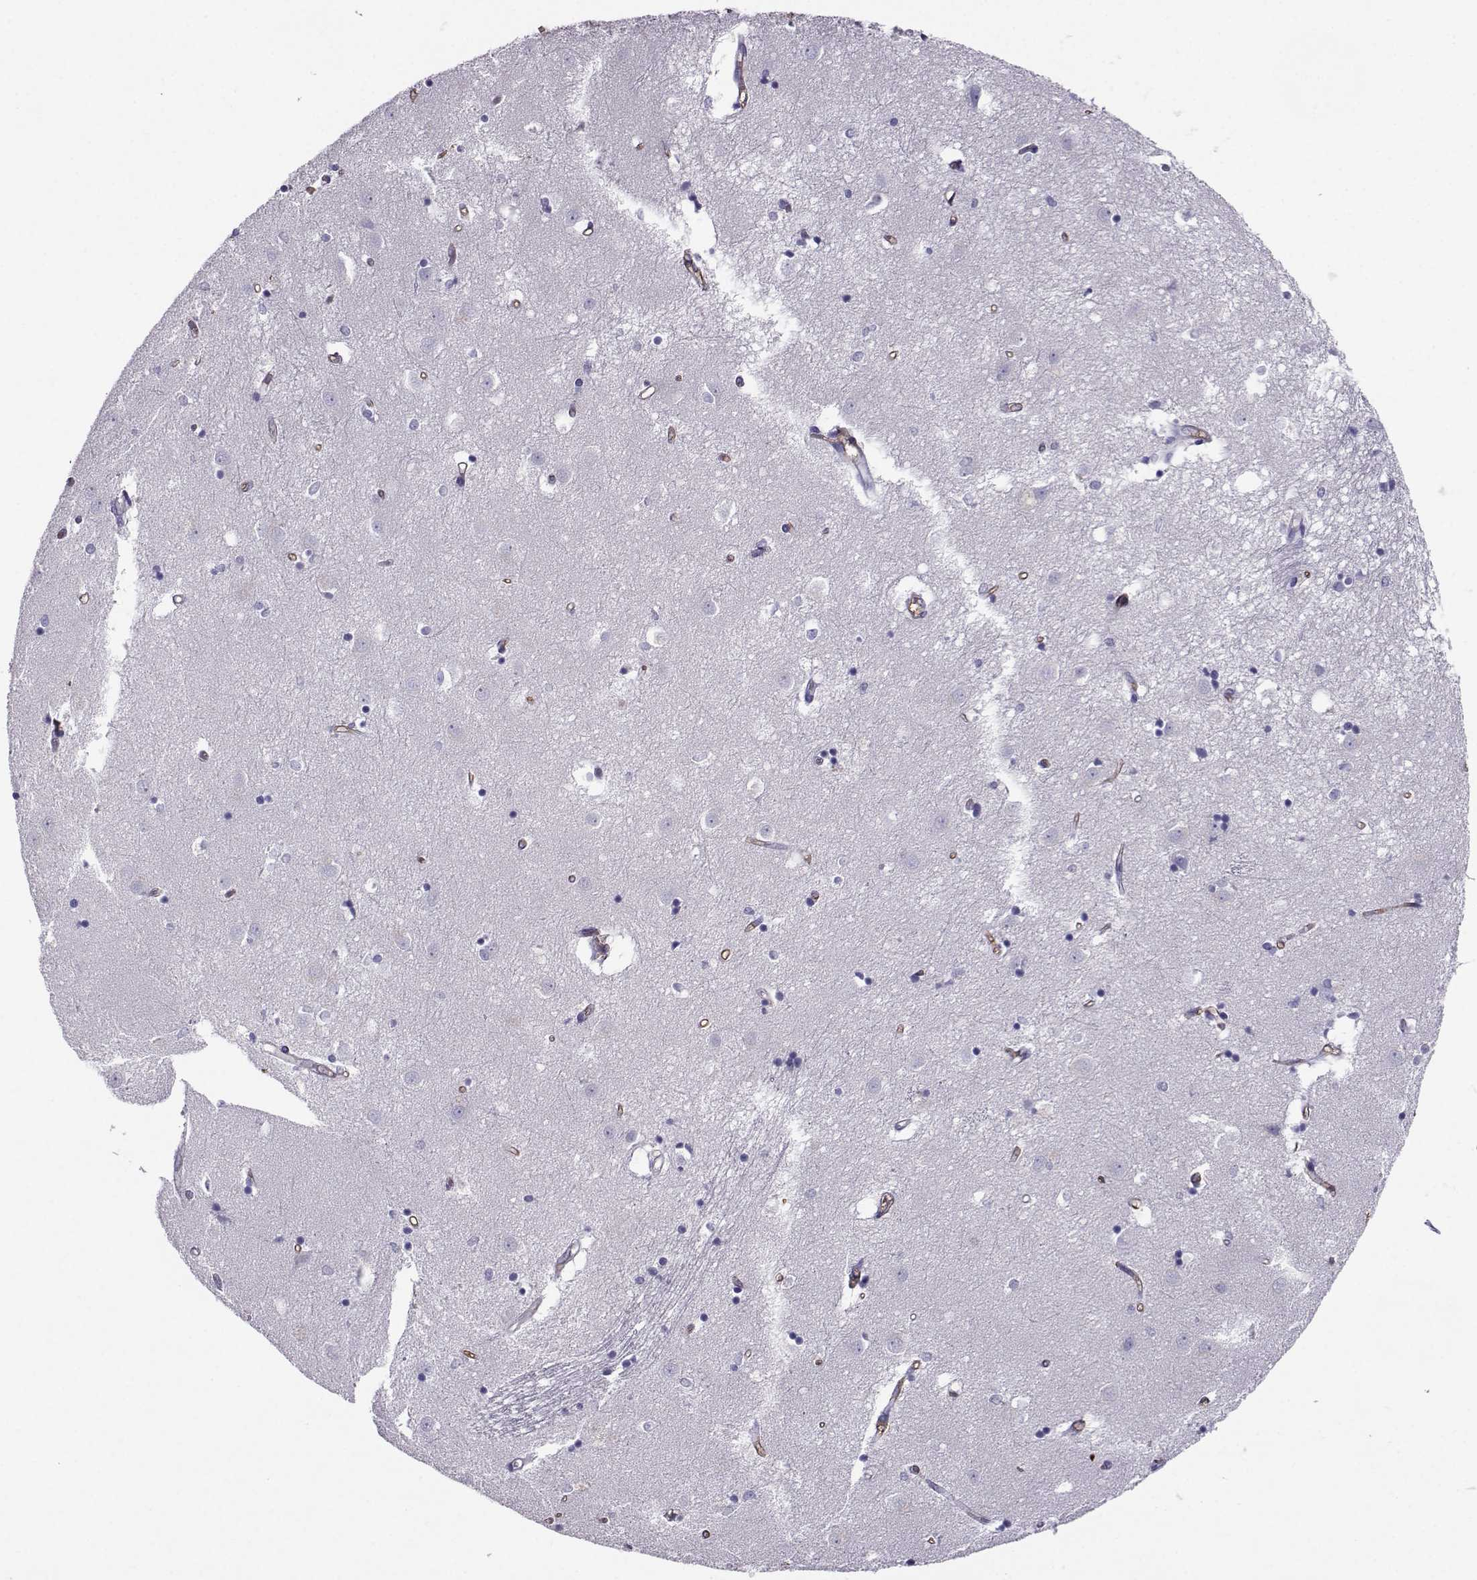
{"staining": {"intensity": "negative", "quantity": "none", "location": "none"}, "tissue": "caudate", "cell_type": "Glial cells", "image_type": "normal", "snomed": [{"axis": "morphology", "description": "Normal tissue, NOS"}, {"axis": "topography", "description": "Lateral ventricle wall"}], "caption": "This is an immunohistochemistry (IHC) photomicrograph of benign human caudate. There is no staining in glial cells.", "gene": "CLUL1", "patient": {"sex": "male", "age": 54}}